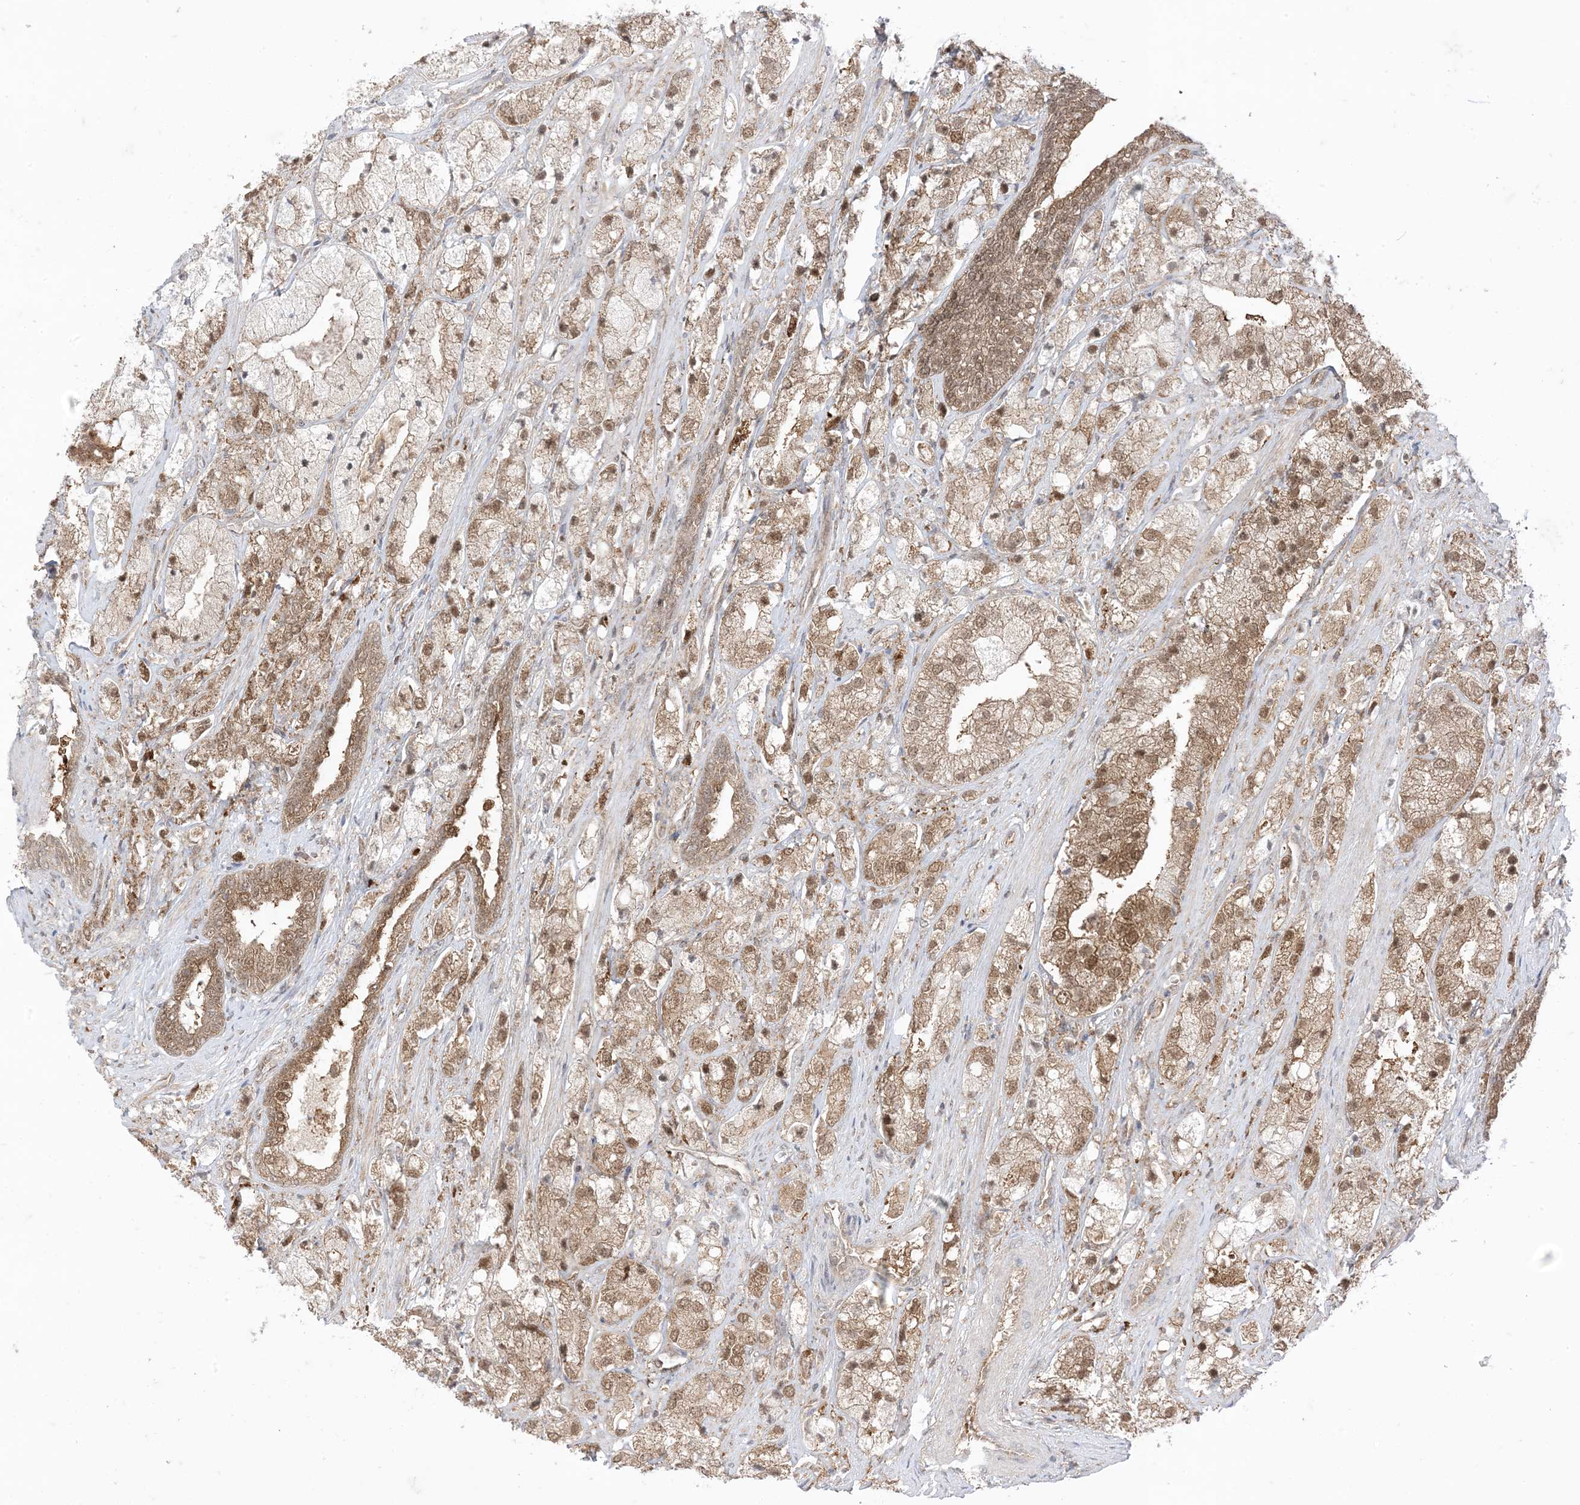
{"staining": {"intensity": "moderate", "quantity": ">75%", "location": "cytoplasmic/membranous,nuclear"}, "tissue": "prostate cancer", "cell_type": "Tumor cells", "image_type": "cancer", "snomed": [{"axis": "morphology", "description": "Adenocarcinoma, High grade"}, {"axis": "topography", "description": "Prostate"}], "caption": "Immunohistochemistry (IHC) photomicrograph of human prostate cancer (adenocarcinoma (high-grade)) stained for a protein (brown), which demonstrates medium levels of moderate cytoplasmic/membranous and nuclear staining in approximately >75% of tumor cells.", "gene": "PTPA", "patient": {"sex": "male", "age": 50}}